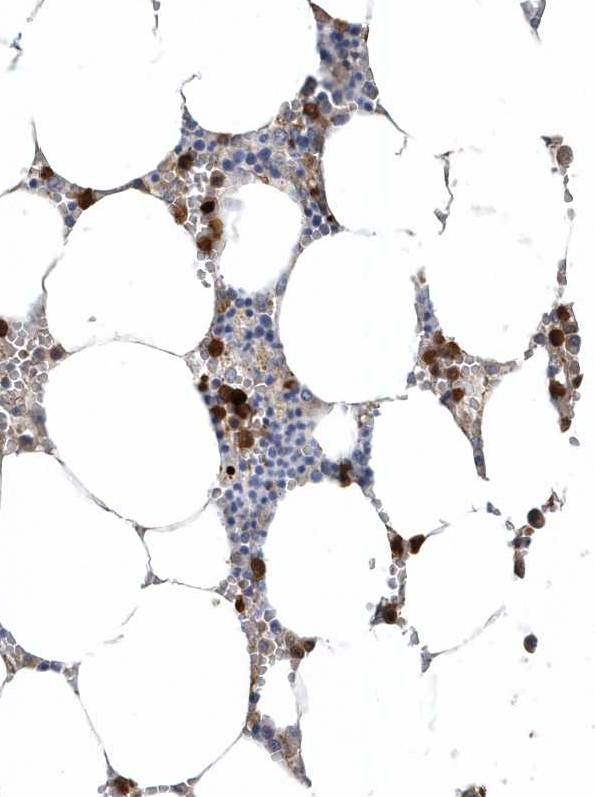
{"staining": {"intensity": "strong", "quantity": "25%-75%", "location": "cytoplasmic/membranous,nuclear"}, "tissue": "bone marrow", "cell_type": "Hematopoietic cells", "image_type": "normal", "snomed": [{"axis": "morphology", "description": "Normal tissue, NOS"}, {"axis": "topography", "description": "Bone marrow"}], "caption": "Bone marrow stained with immunohistochemistry displays strong cytoplasmic/membranous,nuclear positivity in approximately 25%-75% of hematopoietic cells. (Stains: DAB (3,3'-diaminobenzidine) in brown, nuclei in blue, Microscopy: brightfield microscopy at high magnification).", "gene": "DNAH1", "patient": {"sex": "male", "age": 70}}